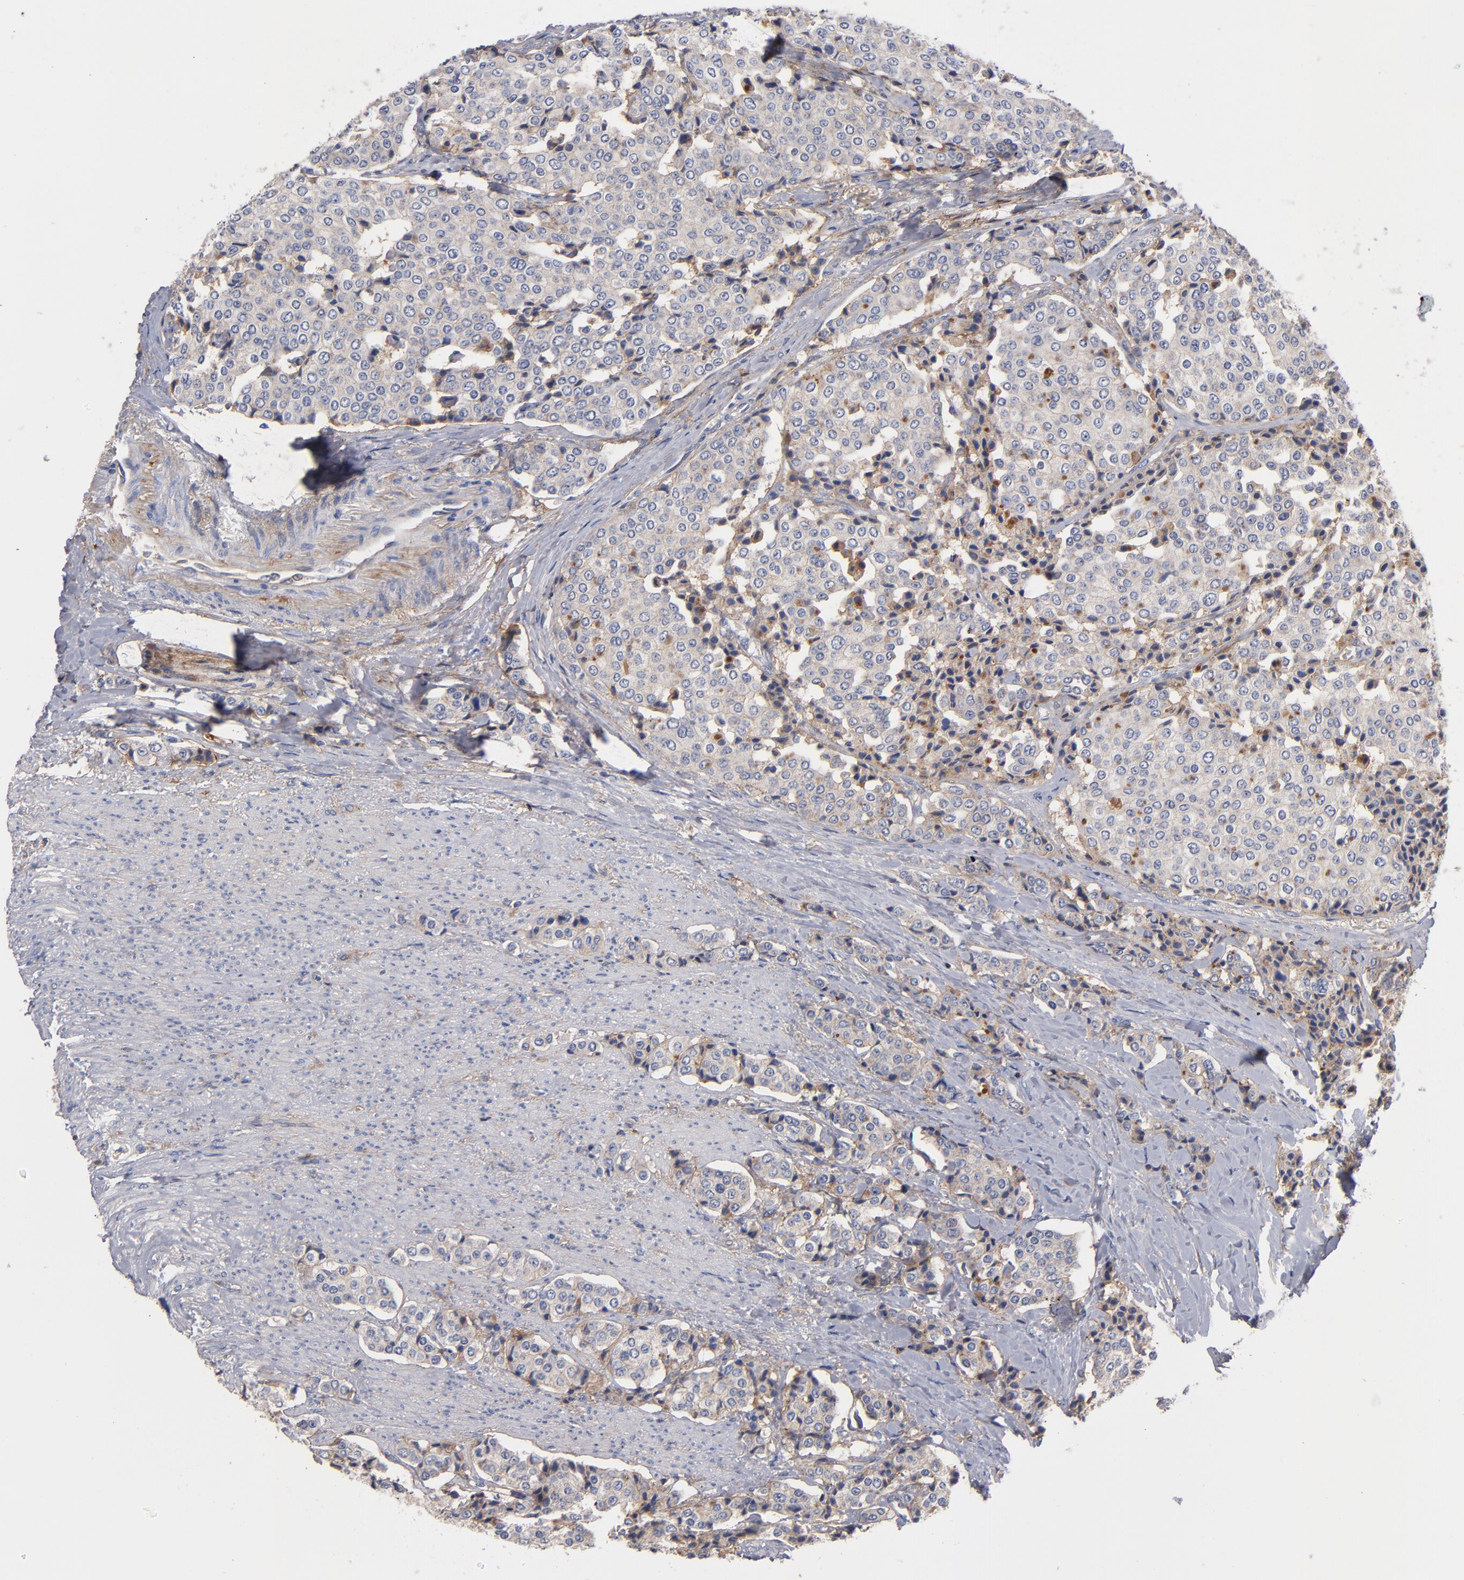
{"staining": {"intensity": "weak", "quantity": "25%-75%", "location": "cytoplasmic/membranous"}, "tissue": "carcinoid", "cell_type": "Tumor cells", "image_type": "cancer", "snomed": [{"axis": "morphology", "description": "Carcinoid, malignant, NOS"}, {"axis": "topography", "description": "Colon"}], "caption": "Carcinoid (malignant) stained with DAB immunohistochemistry demonstrates low levels of weak cytoplasmic/membranous staining in approximately 25%-75% of tumor cells.", "gene": "PLSCR4", "patient": {"sex": "female", "age": 61}}